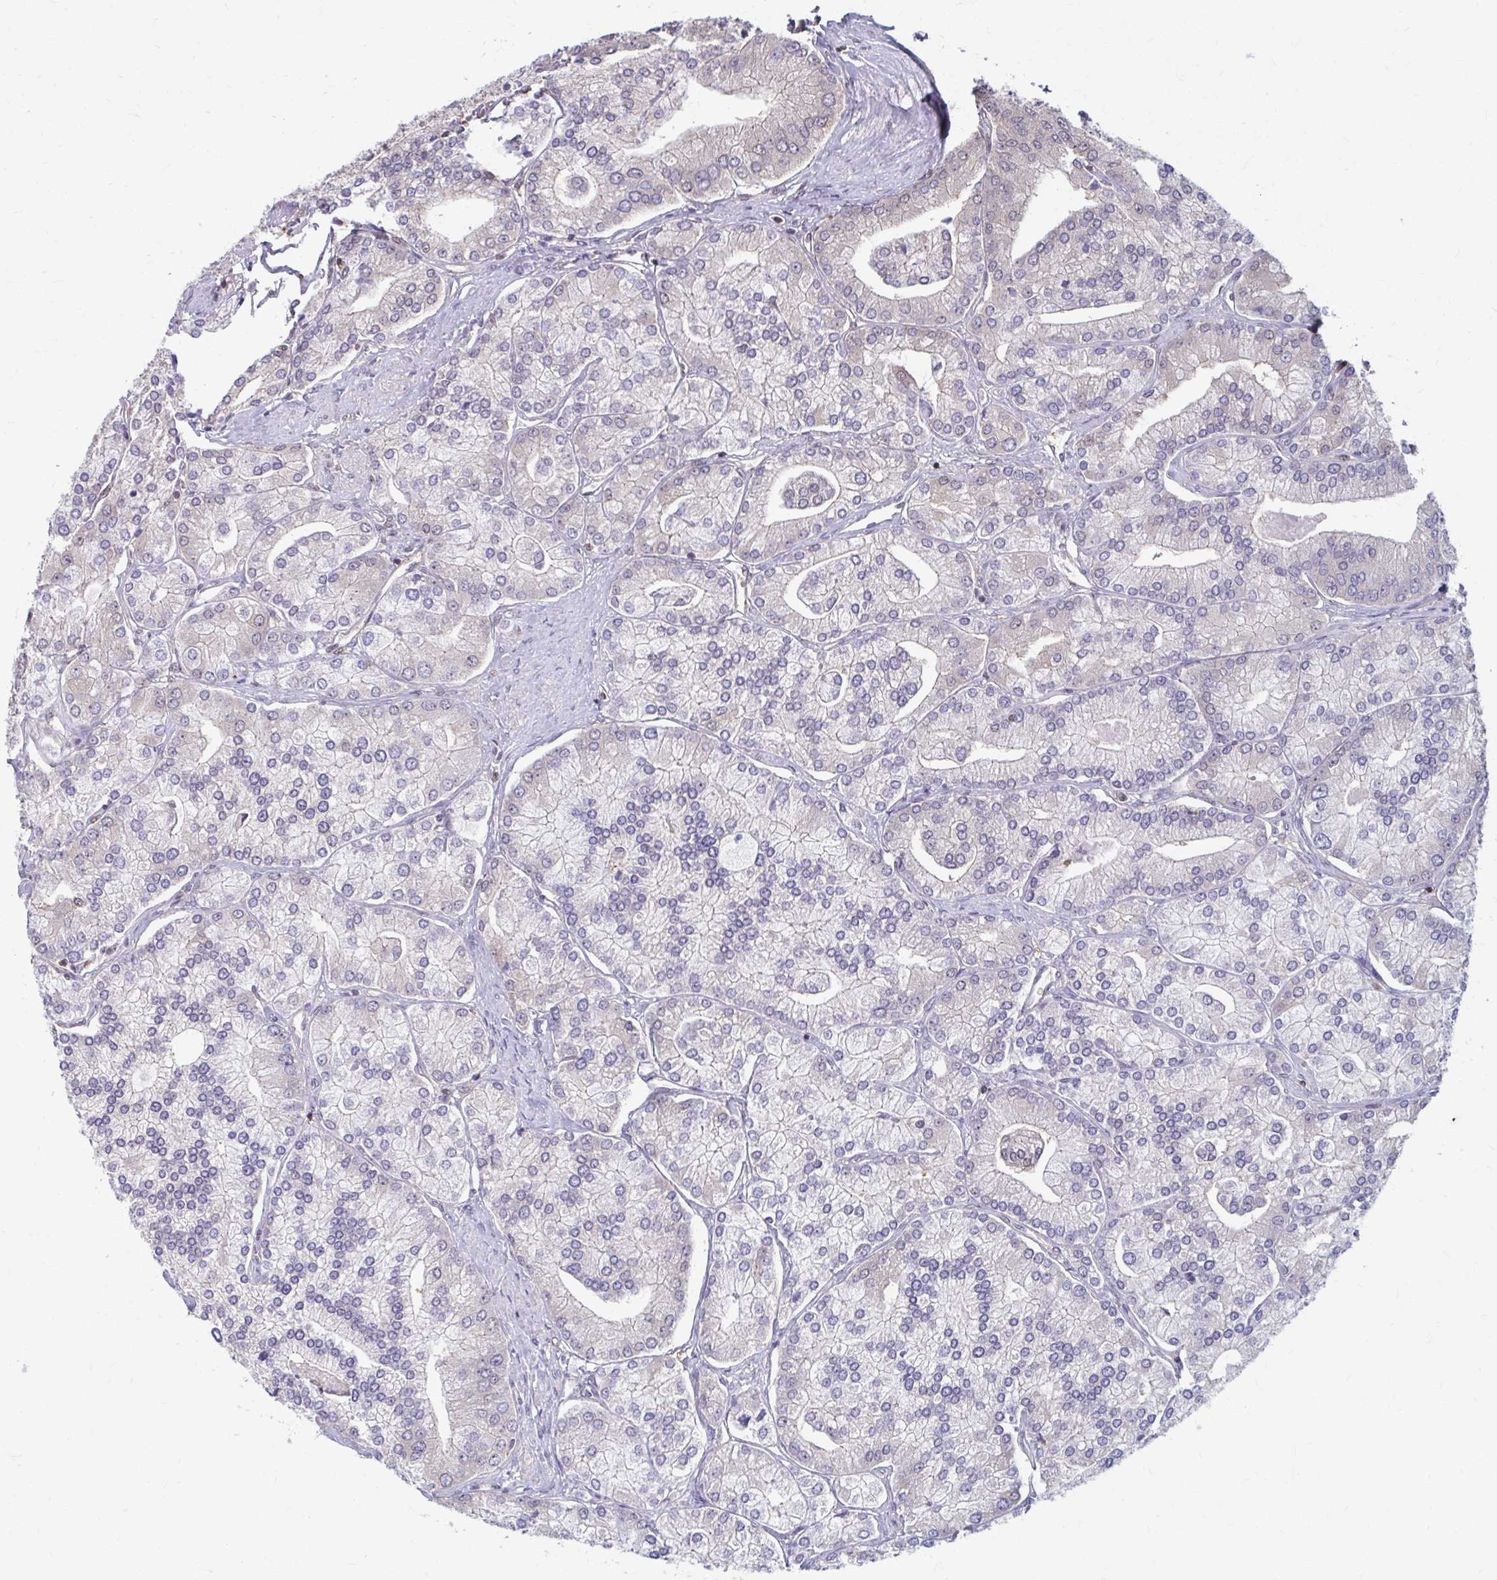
{"staining": {"intensity": "weak", "quantity": "25%-75%", "location": "nuclear"}, "tissue": "prostate cancer", "cell_type": "Tumor cells", "image_type": "cancer", "snomed": [{"axis": "morphology", "description": "Adenocarcinoma, High grade"}, {"axis": "topography", "description": "Prostate"}], "caption": "Prostate adenocarcinoma (high-grade) tissue displays weak nuclear positivity in about 25%-75% of tumor cells, visualized by immunohistochemistry.", "gene": "ING4", "patient": {"sex": "male", "age": 61}}